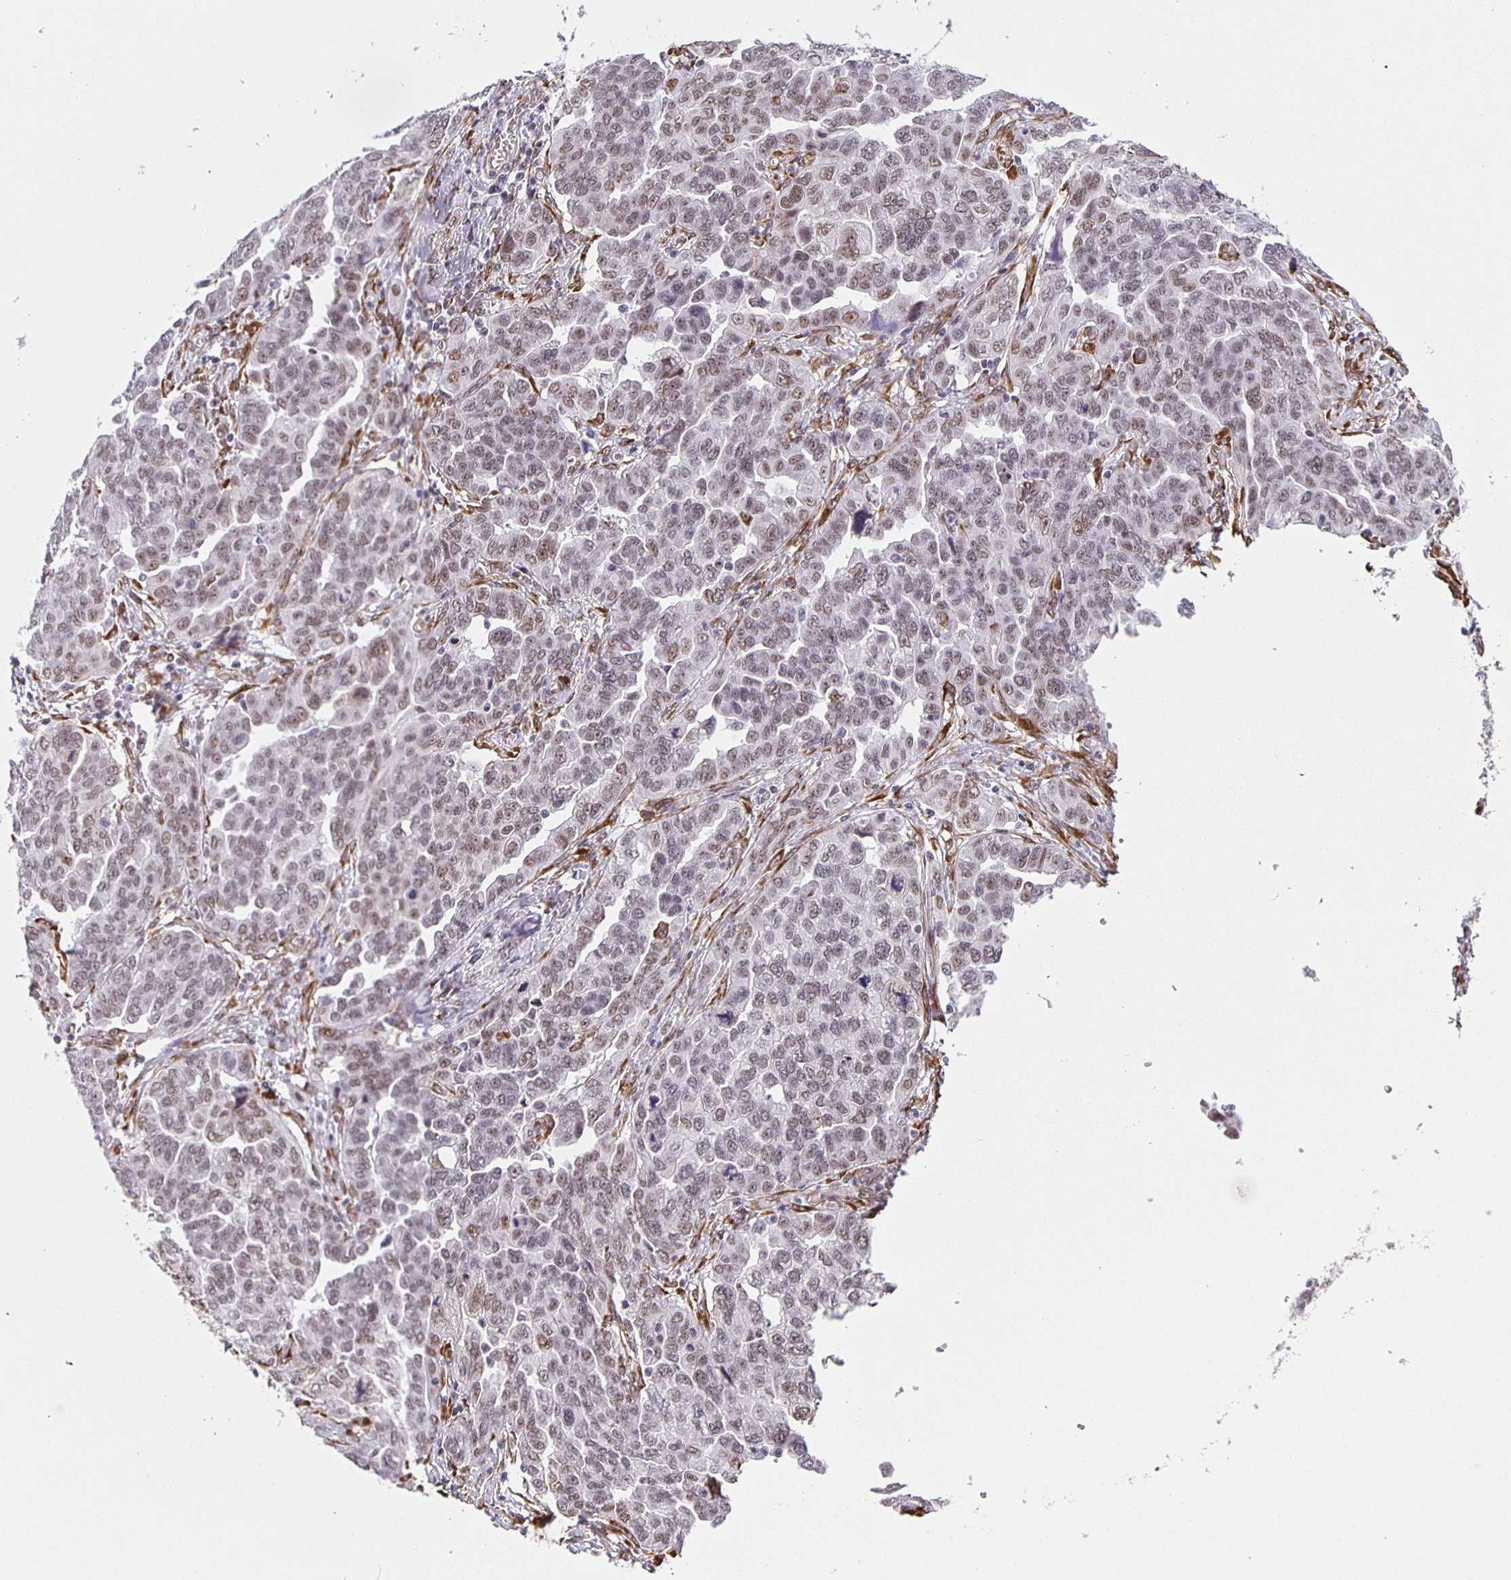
{"staining": {"intensity": "weak", "quantity": ">75%", "location": "nuclear"}, "tissue": "ovarian cancer", "cell_type": "Tumor cells", "image_type": "cancer", "snomed": [{"axis": "morphology", "description": "Cystadenocarcinoma, serous, NOS"}, {"axis": "topography", "description": "Ovary"}], "caption": "There is low levels of weak nuclear positivity in tumor cells of ovarian cancer (serous cystadenocarcinoma), as demonstrated by immunohistochemical staining (brown color).", "gene": "ZRANB2", "patient": {"sex": "female", "age": 59}}